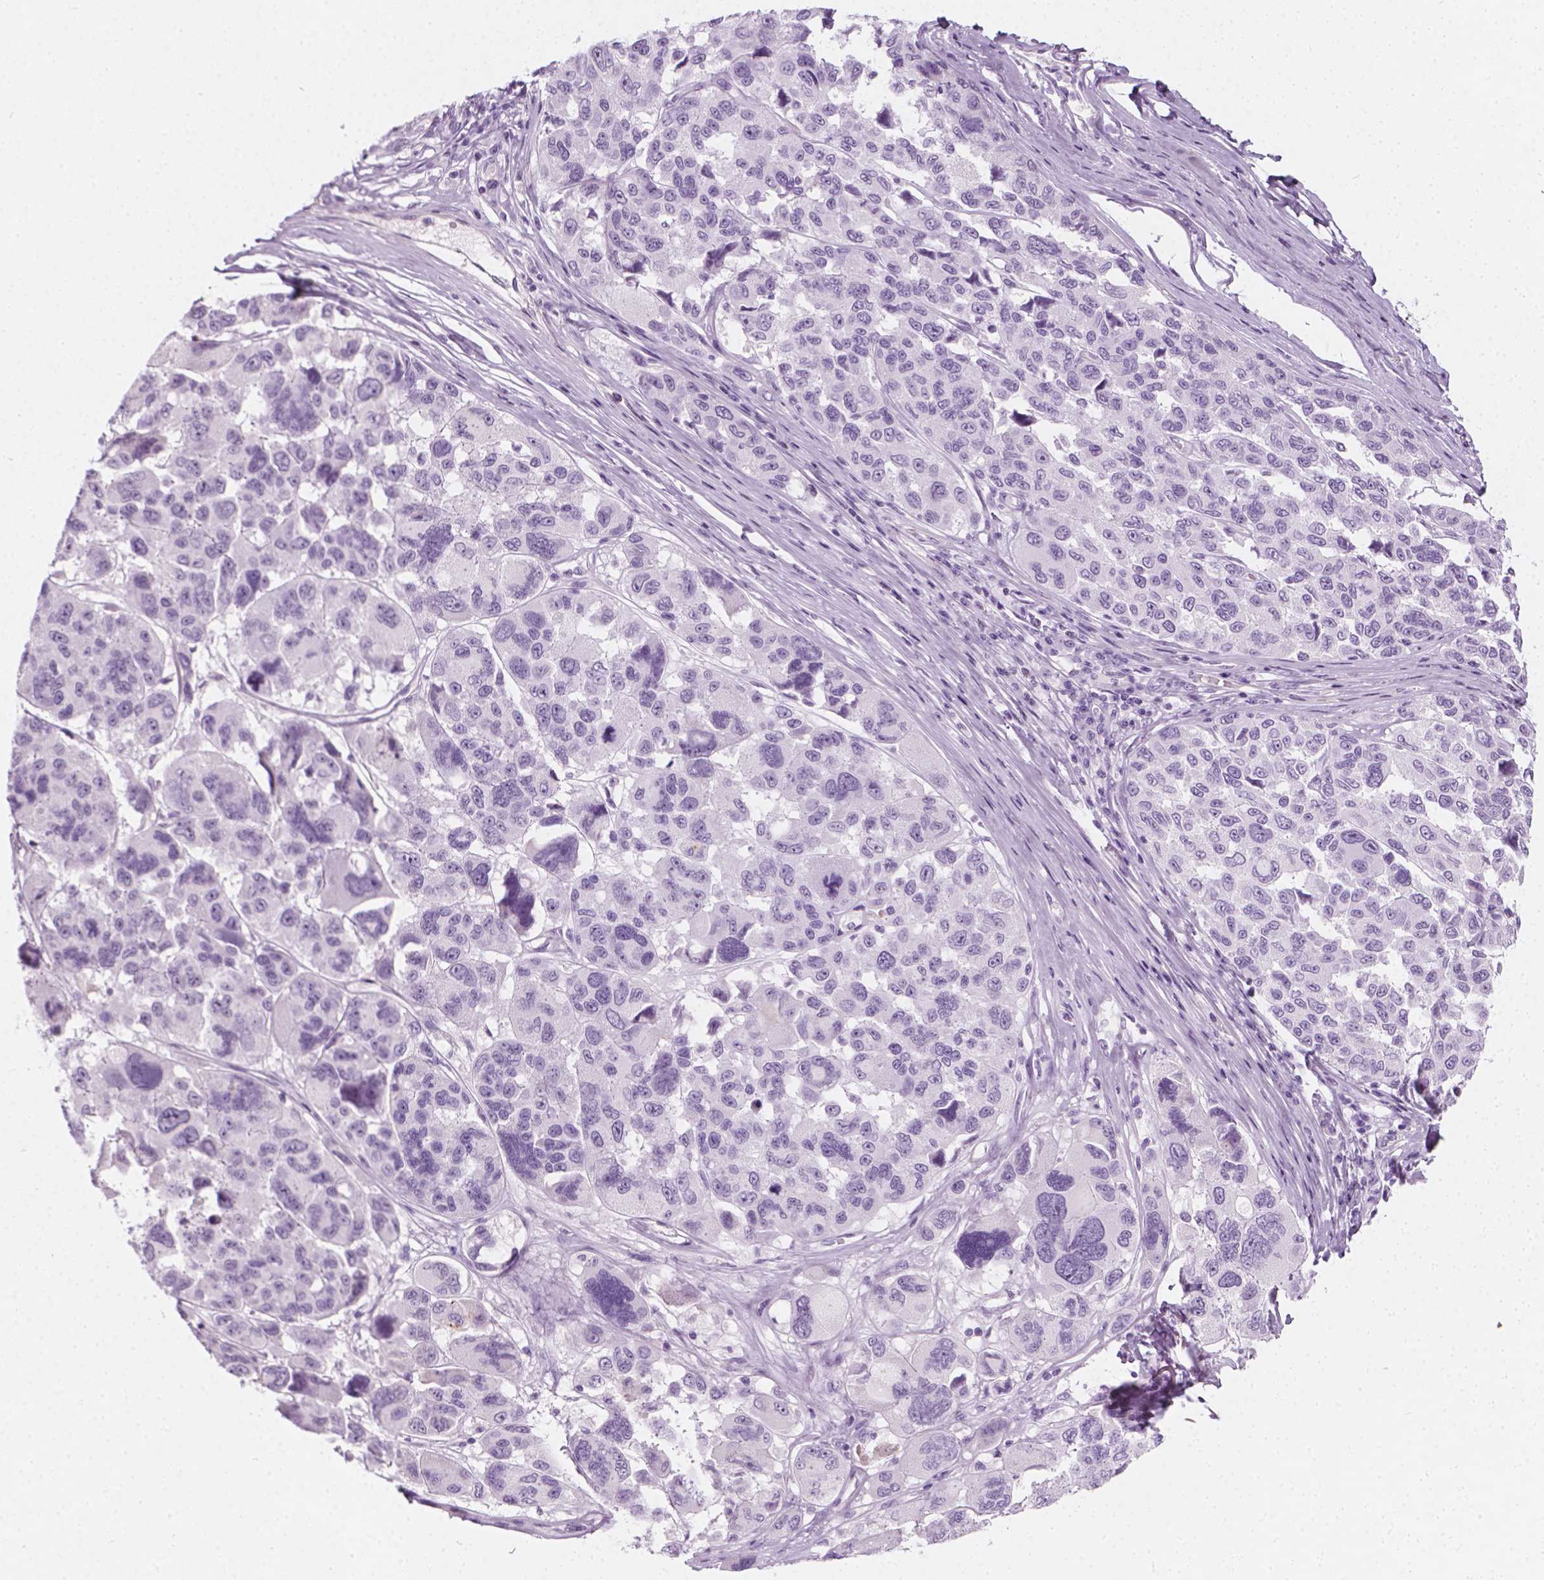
{"staining": {"intensity": "negative", "quantity": "none", "location": "none"}, "tissue": "melanoma", "cell_type": "Tumor cells", "image_type": "cancer", "snomed": [{"axis": "morphology", "description": "Malignant melanoma, NOS"}, {"axis": "topography", "description": "Skin"}], "caption": "Malignant melanoma stained for a protein using immunohistochemistry (IHC) exhibits no positivity tumor cells.", "gene": "SCG3", "patient": {"sex": "female", "age": 66}}